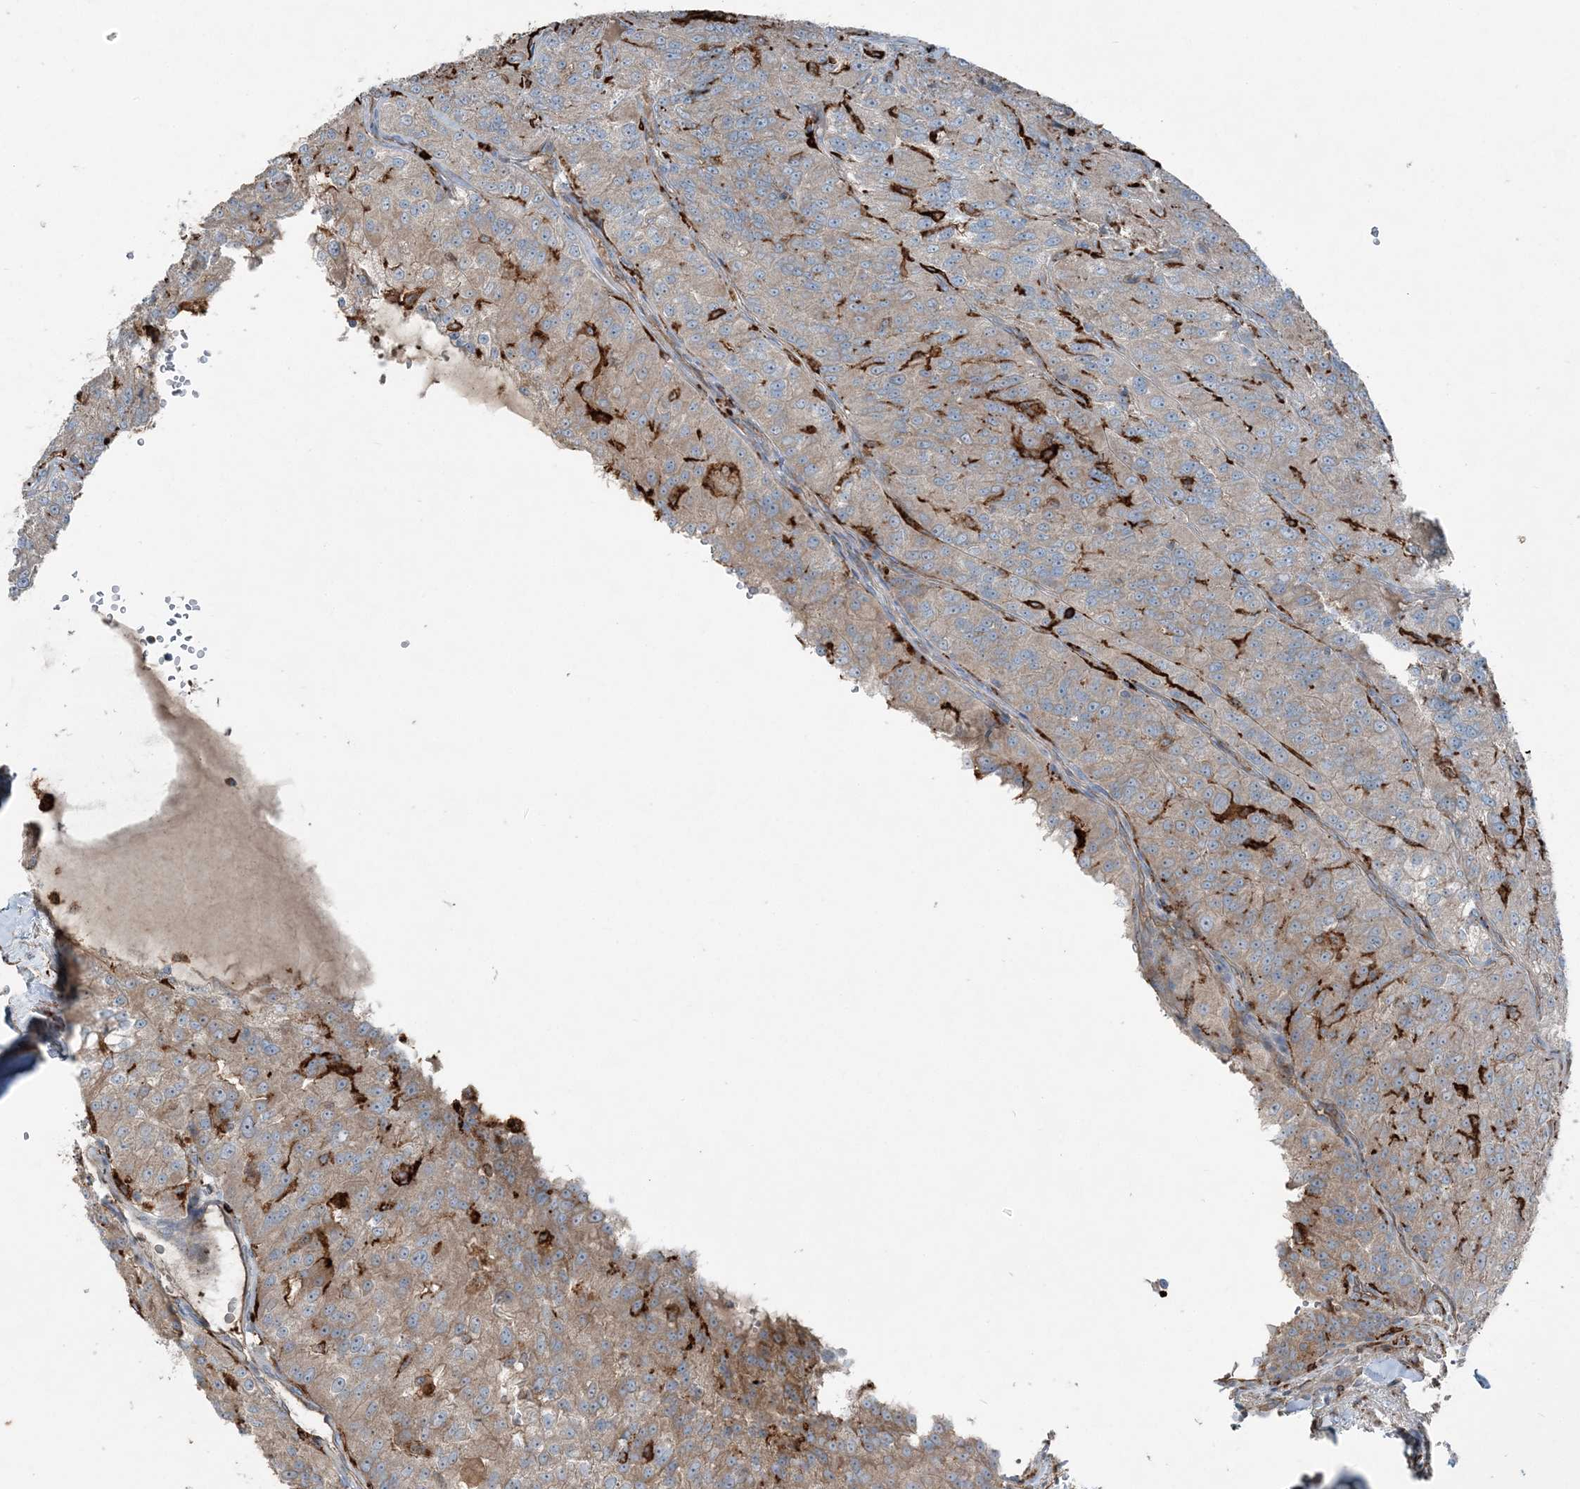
{"staining": {"intensity": "weak", "quantity": "25%-75%", "location": "cytoplasmic/membranous"}, "tissue": "renal cancer", "cell_type": "Tumor cells", "image_type": "cancer", "snomed": [{"axis": "morphology", "description": "Adenocarcinoma, NOS"}, {"axis": "topography", "description": "Kidney"}], "caption": "DAB immunohistochemical staining of renal adenocarcinoma displays weak cytoplasmic/membranous protein positivity in about 25%-75% of tumor cells. (Brightfield microscopy of DAB IHC at high magnification).", "gene": "KY", "patient": {"sex": "female", "age": 63}}